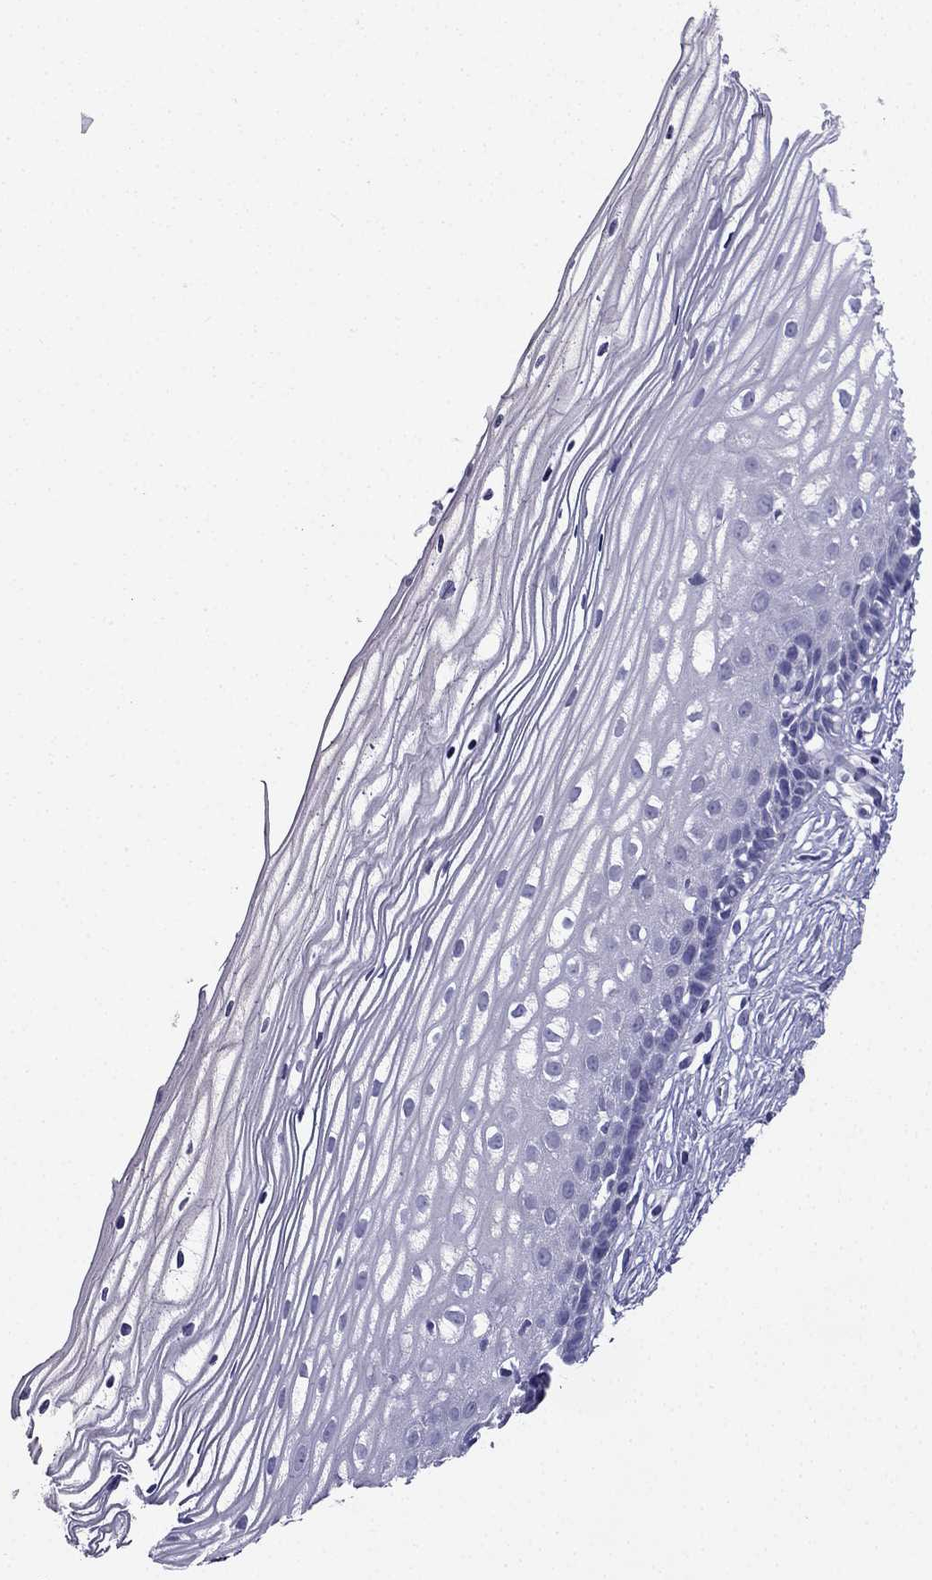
{"staining": {"intensity": "negative", "quantity": "none", "location": "none"}, "tissue": "cervix", "cell_type": "Glandular cells", "image_type": "normal", "snomed": [{"axis": "morphology", "description": "Normal tissue, NOS"}, {"axis": "topography", "description": "Cervix"}], "caption": "The photomicrograph demonstrates no staining of glandular cells in unremarkable cervix.", "gene": "NPTX1", "patient": {"sex": "female", "age": 40}}